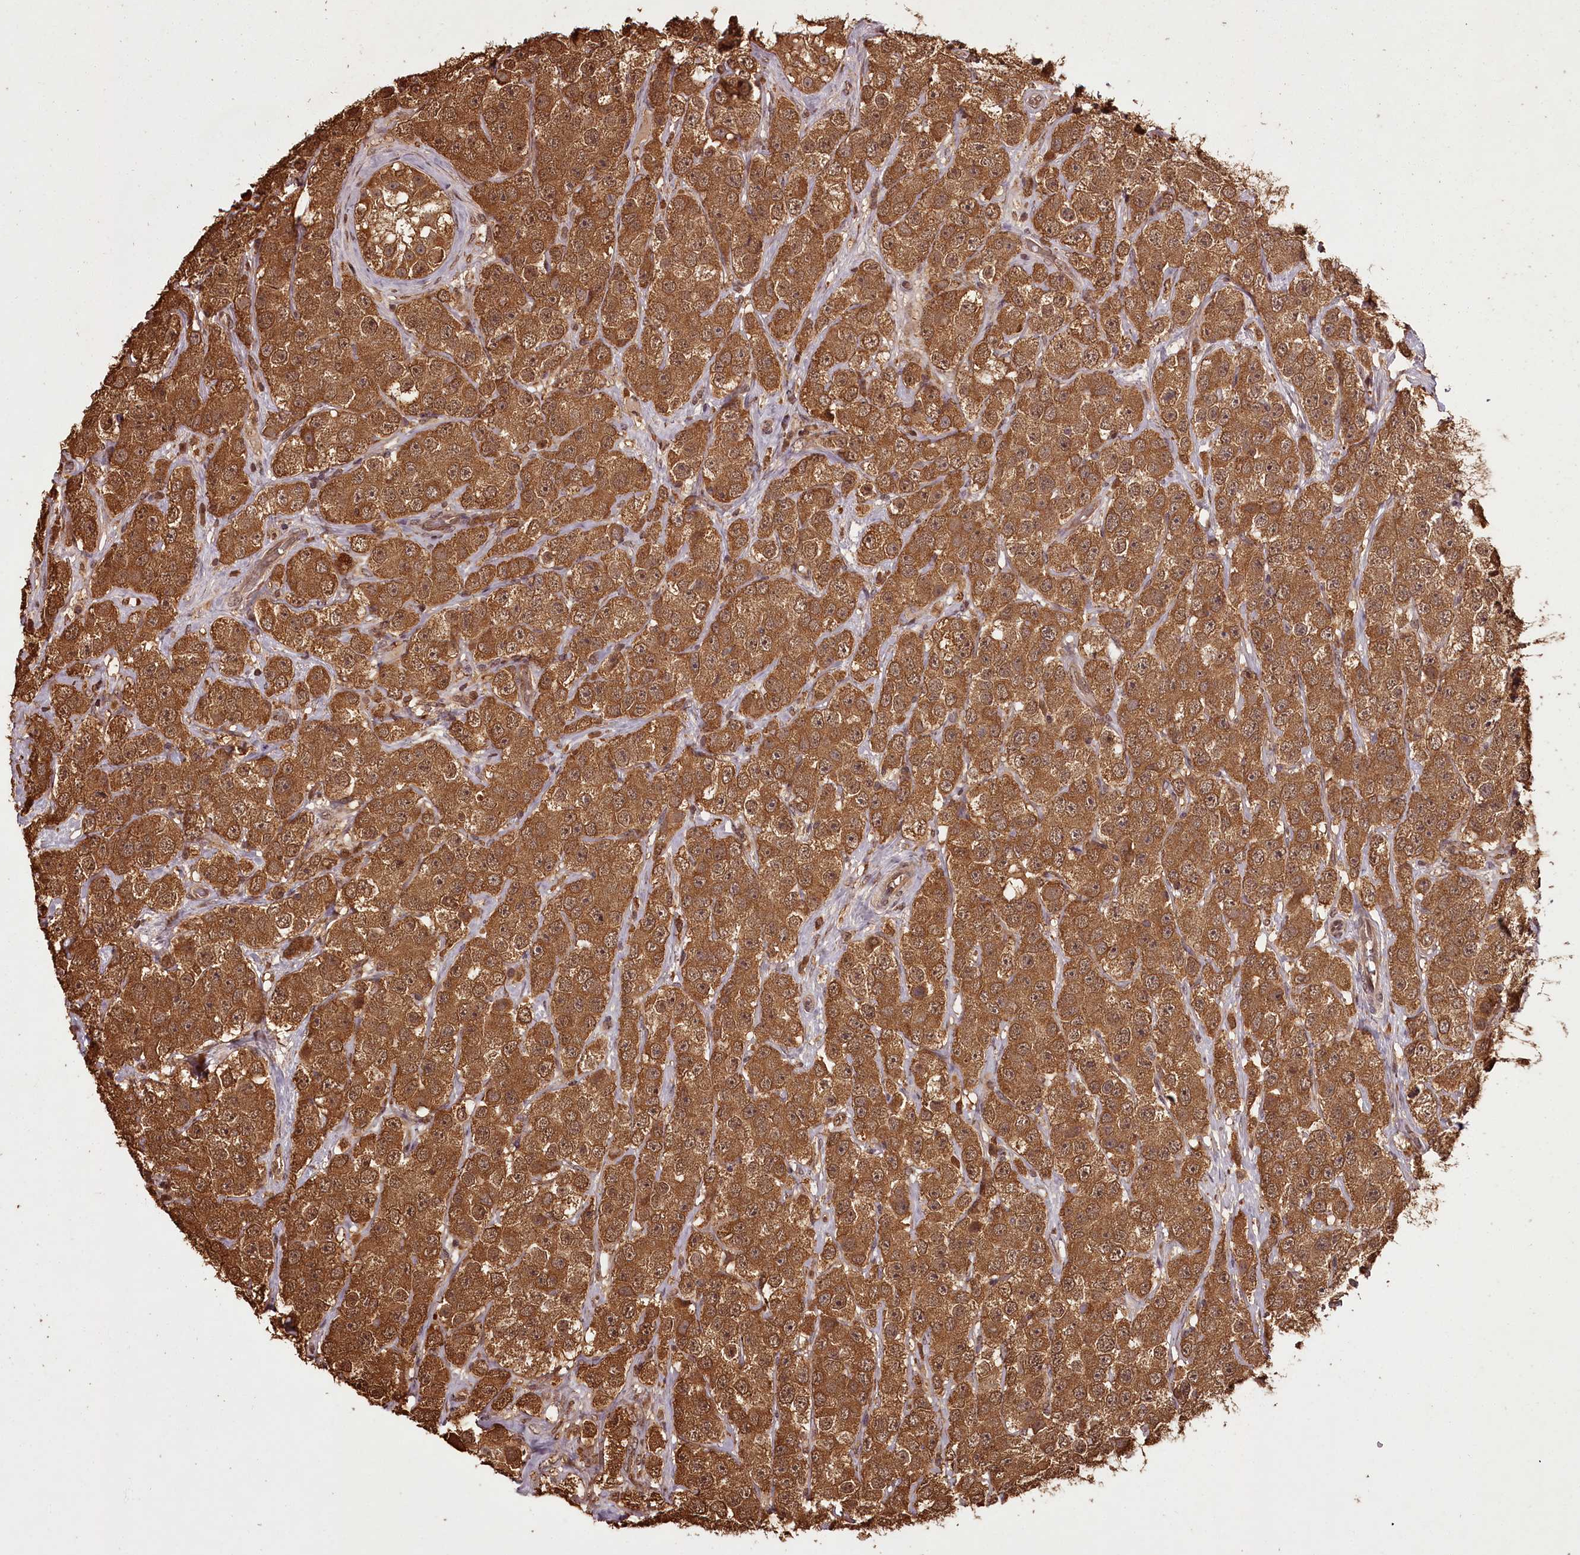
{"staining": {"intensity": "strong", "quantity": ">75%", "location": "cytoplasmic/membranous"}, "tissue": "testis cancer", "cell_type": "Tumor cells", "image_type": "cancer", "snomed": [{"axis": "morphology", "description": "Seminoma, NOS"}, {"axis": "topography", "description": "Testis"}], "caption": "Seminoma (testis) stained with a brown dye reveals strong cytoplasmic/membranous positive expression in about >75% of tumor cells.", "gene": "NPRL2", "patient": {"sex": "male", "age": 28}}